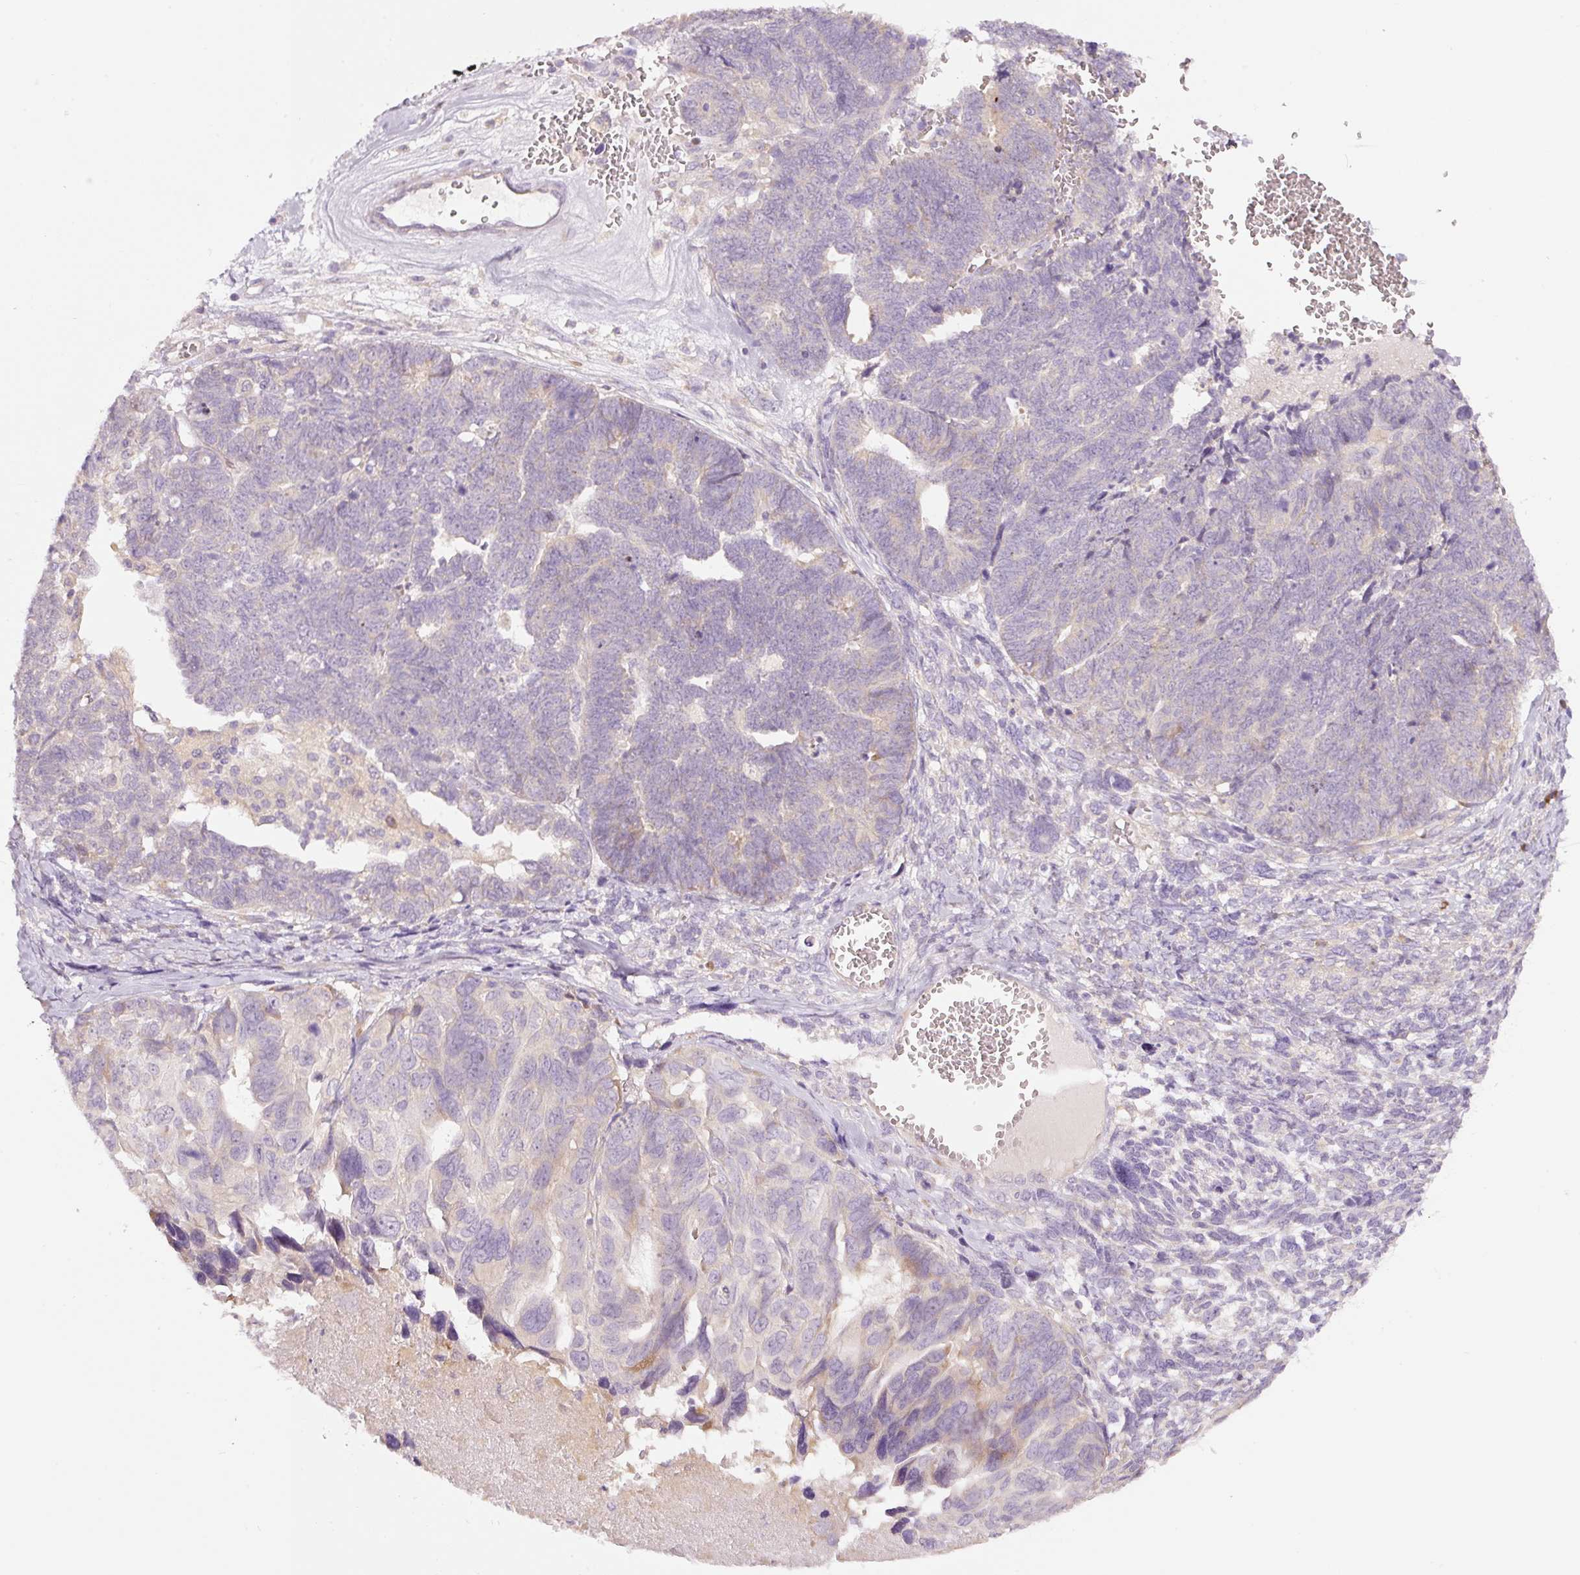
{"staining": {"intensity": "negative", "quantity": "none", "location": "none"}, "tissue": "ovarian cancer", "cell_type": "Tumor cells", "image_type": "cancer", "snomed": [{"axis": "morphology", "description": "Cystadenocarcinoma, serous, NOS"}, {"axis": "topography", "description": "Ovary"}], "caption": "IHC micrograph of neoplastic tissue: ovarian serous cystadenocarcinoma stained with DAB (3,3'-diaminobenzidine) demonstrates no significant protein expression in tumor cells.", "gene": "RSPO2", "patient": {"sex": "female", "age": 79}}